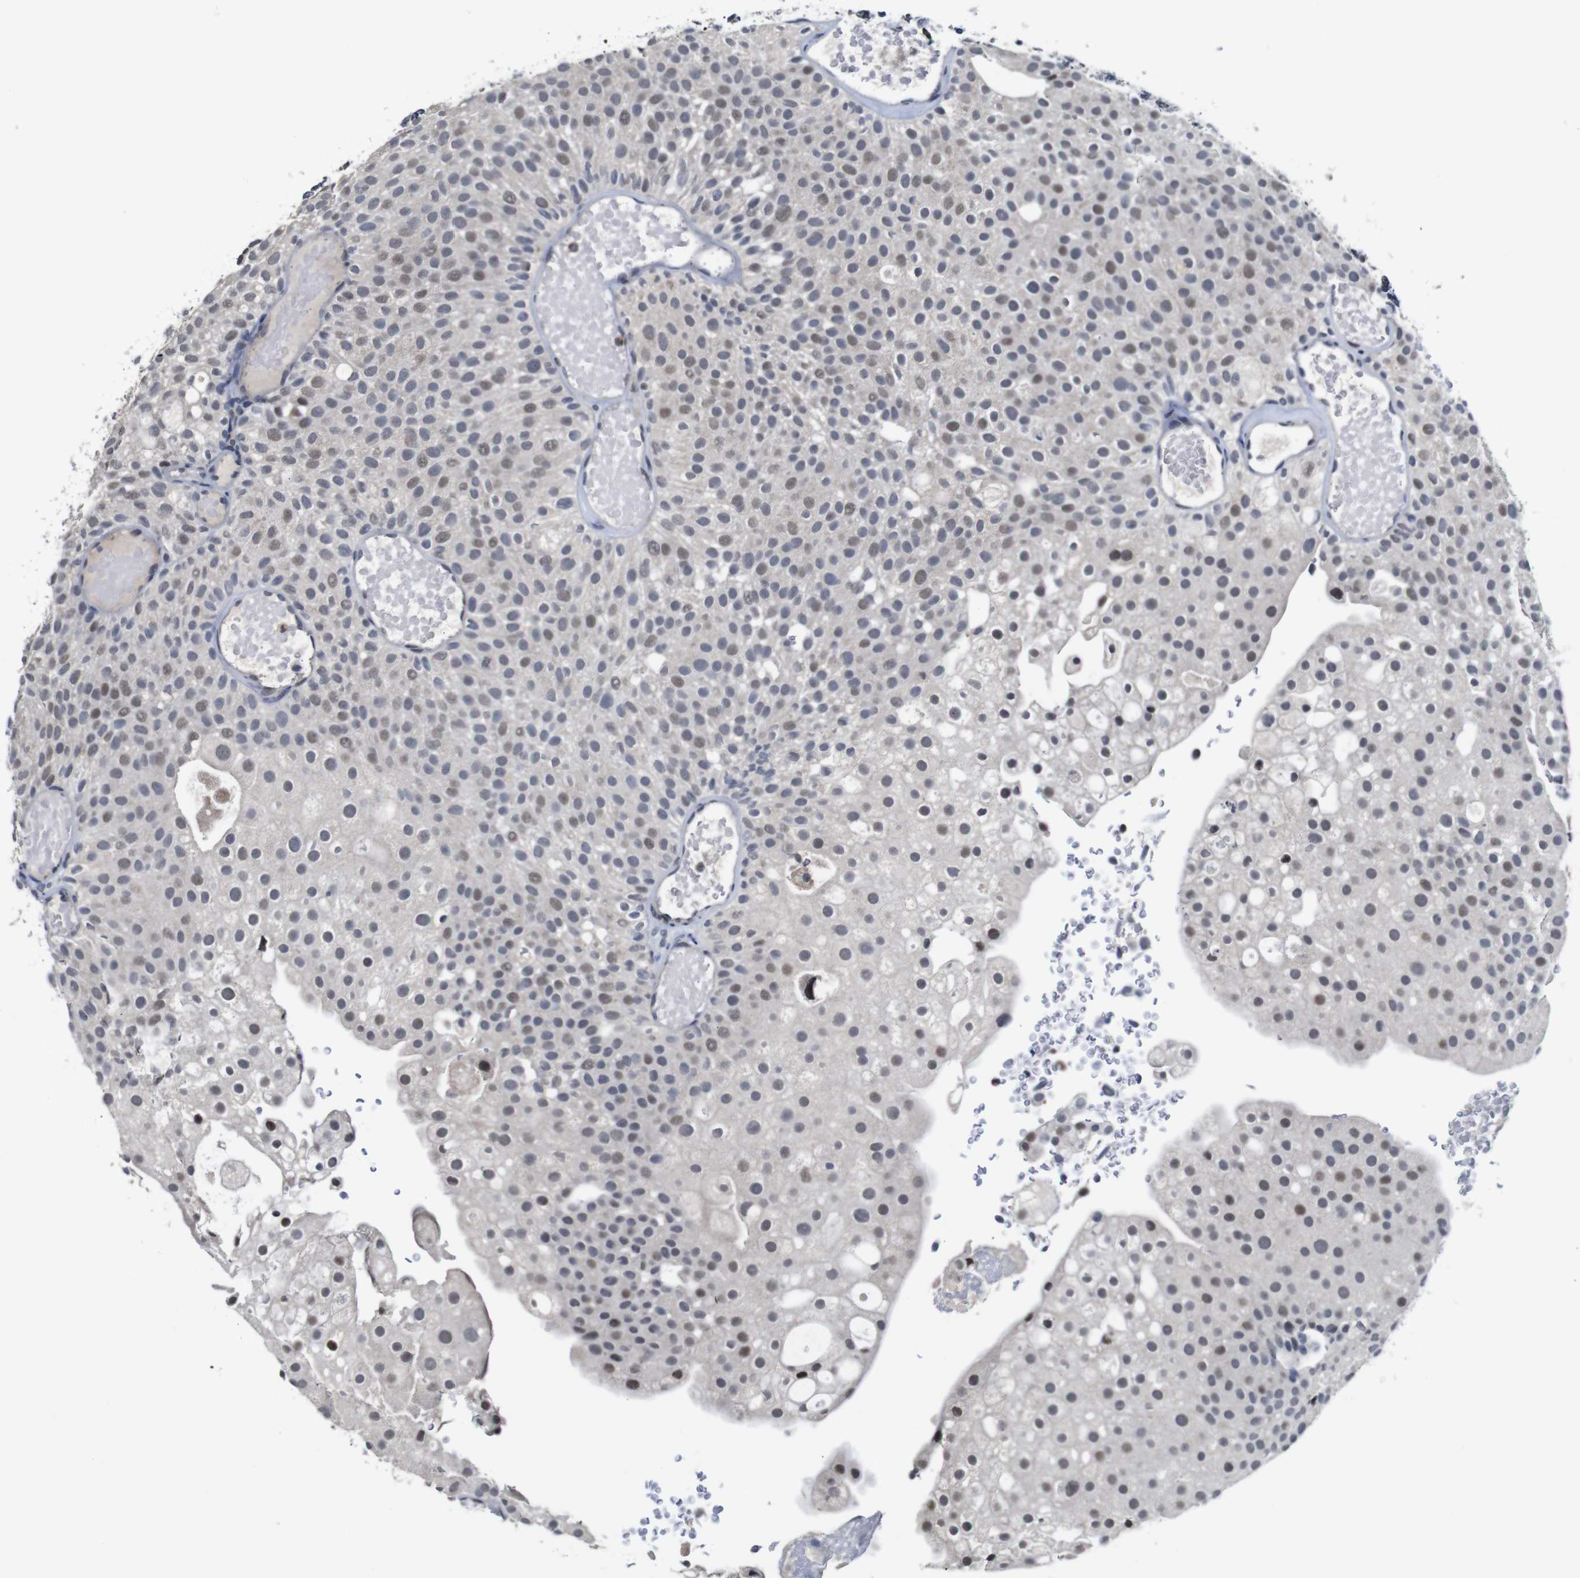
{"staining": {"intensity": "weak", "quantity": "25%-75%", "location": "nuclear"}, "tissue": "urothelial cancer", "cell_type": "Tumor cells", "image_type": "cancer", "snomed": [{"axis": "morphology", "description": "Urothelial carcinoma, Low grade"}, {"axis": "topography", "description": "Urinary bladder"}], "caption": "The photomicrograph reveals a brown stain indicating the presence of a protein in the nuclear of tumor cells in urothelial cancer.", "gene": "NTRK3", "patient": {"sex": "male", "age": 78}}